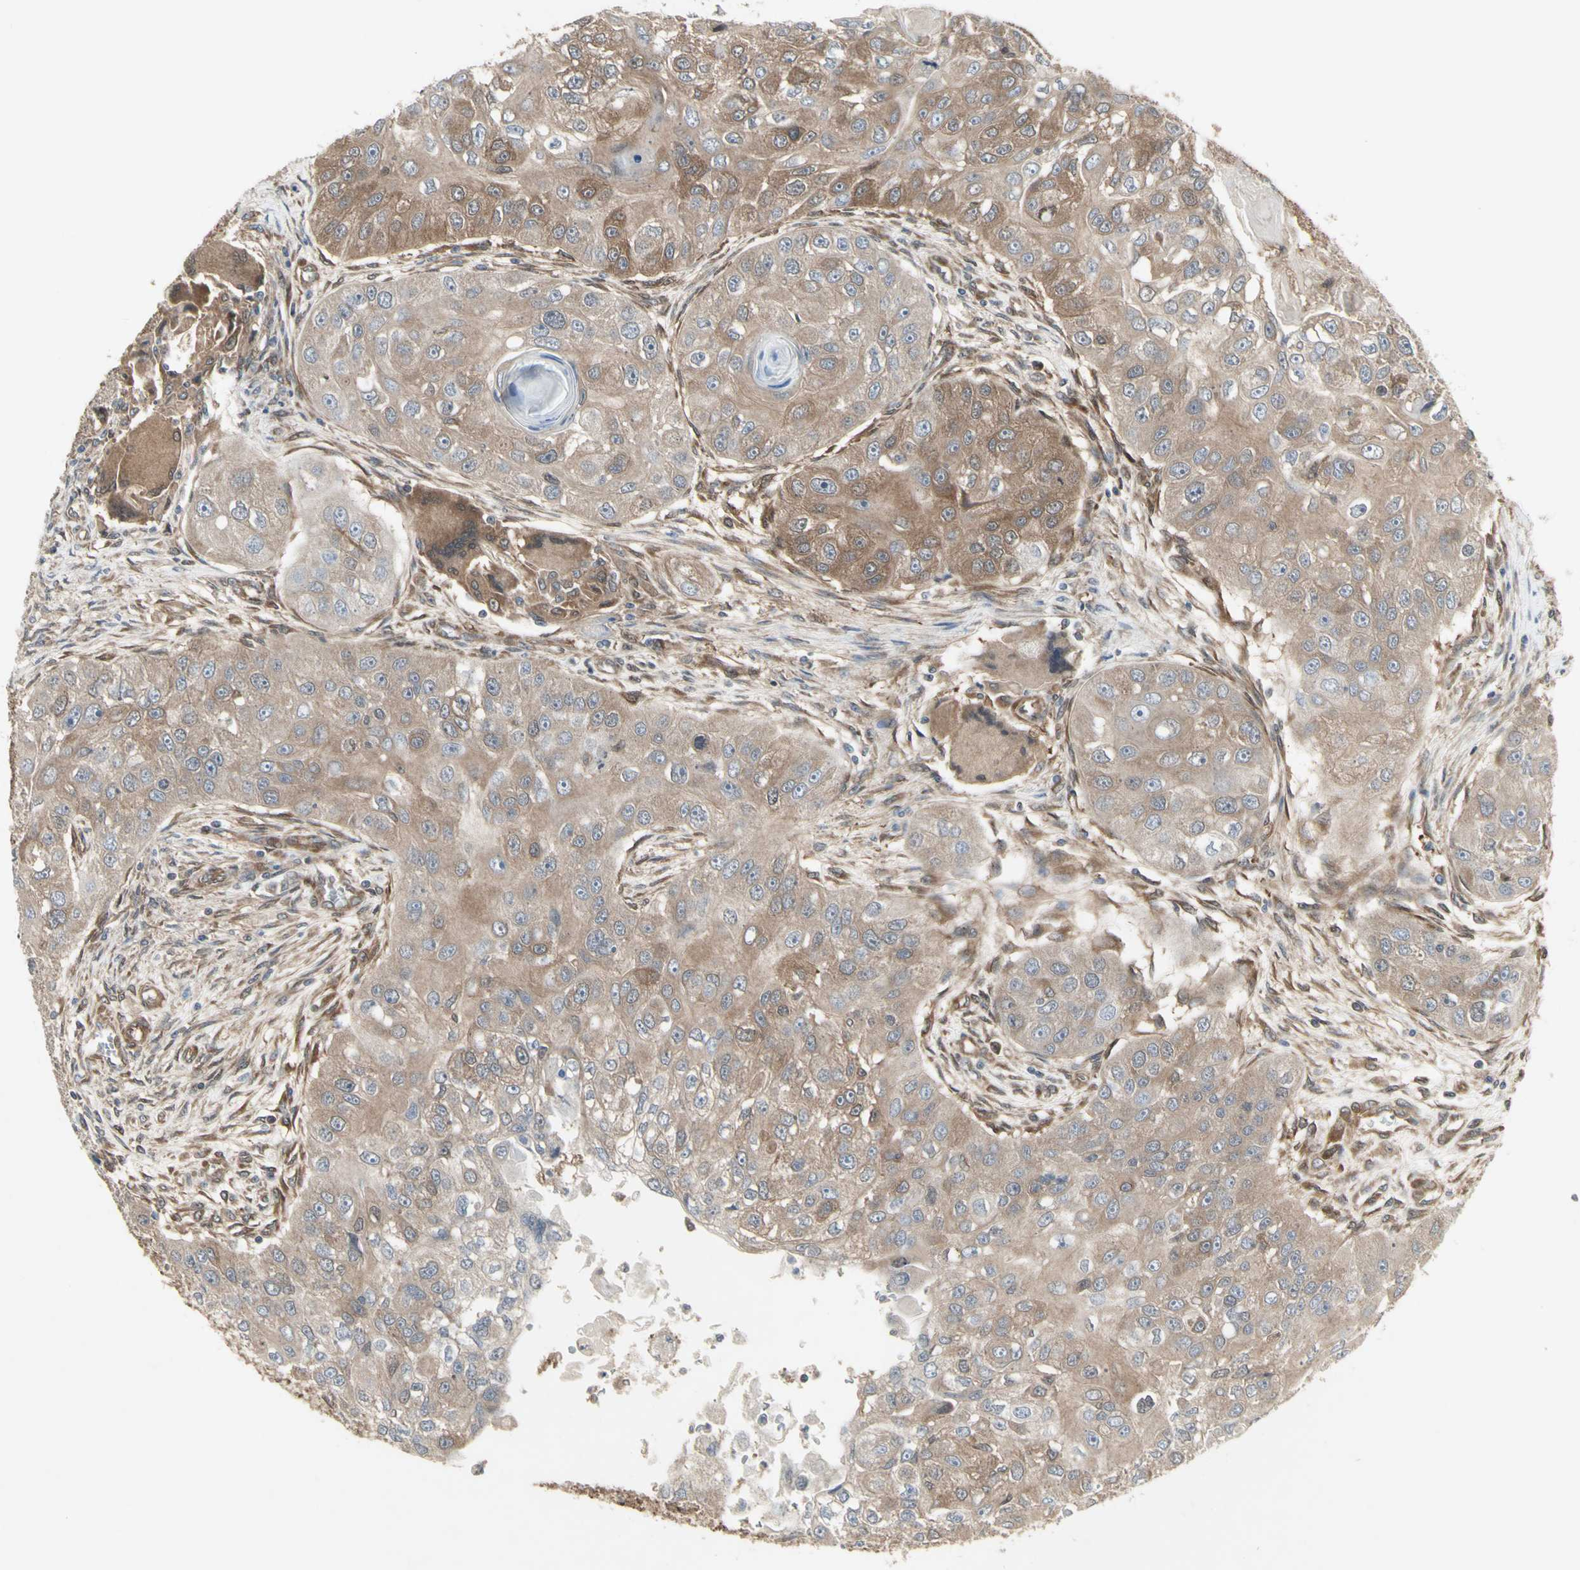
{"staining": {"intensity": "moderate", "quantity": ">75%", "location": "cytoplasmic/membranous"}, "tissue": "head and neck cancer", "cell_type": "Tumor cells", "image_type": "cancer", "snomed": [{"axis": "morphology", "description": "Normal tissue, NOS"}, {"axis": "morphology", "description": "Squamous cell carcinoma, NOS"}, {"axis": "topography", "description": "Skeletal muscle"}, {"axis": "topography", "description": "Head-Neck"}], "caption": "The photomicrograph shows a brown stain indicating the presence of a protein in the cytoplasmic/membranous of tumor cells in head and neck squamous cell carcinoma.", "gene": "CHURC1-FNTB", "patient": {"sex": "male", "age": 51}}